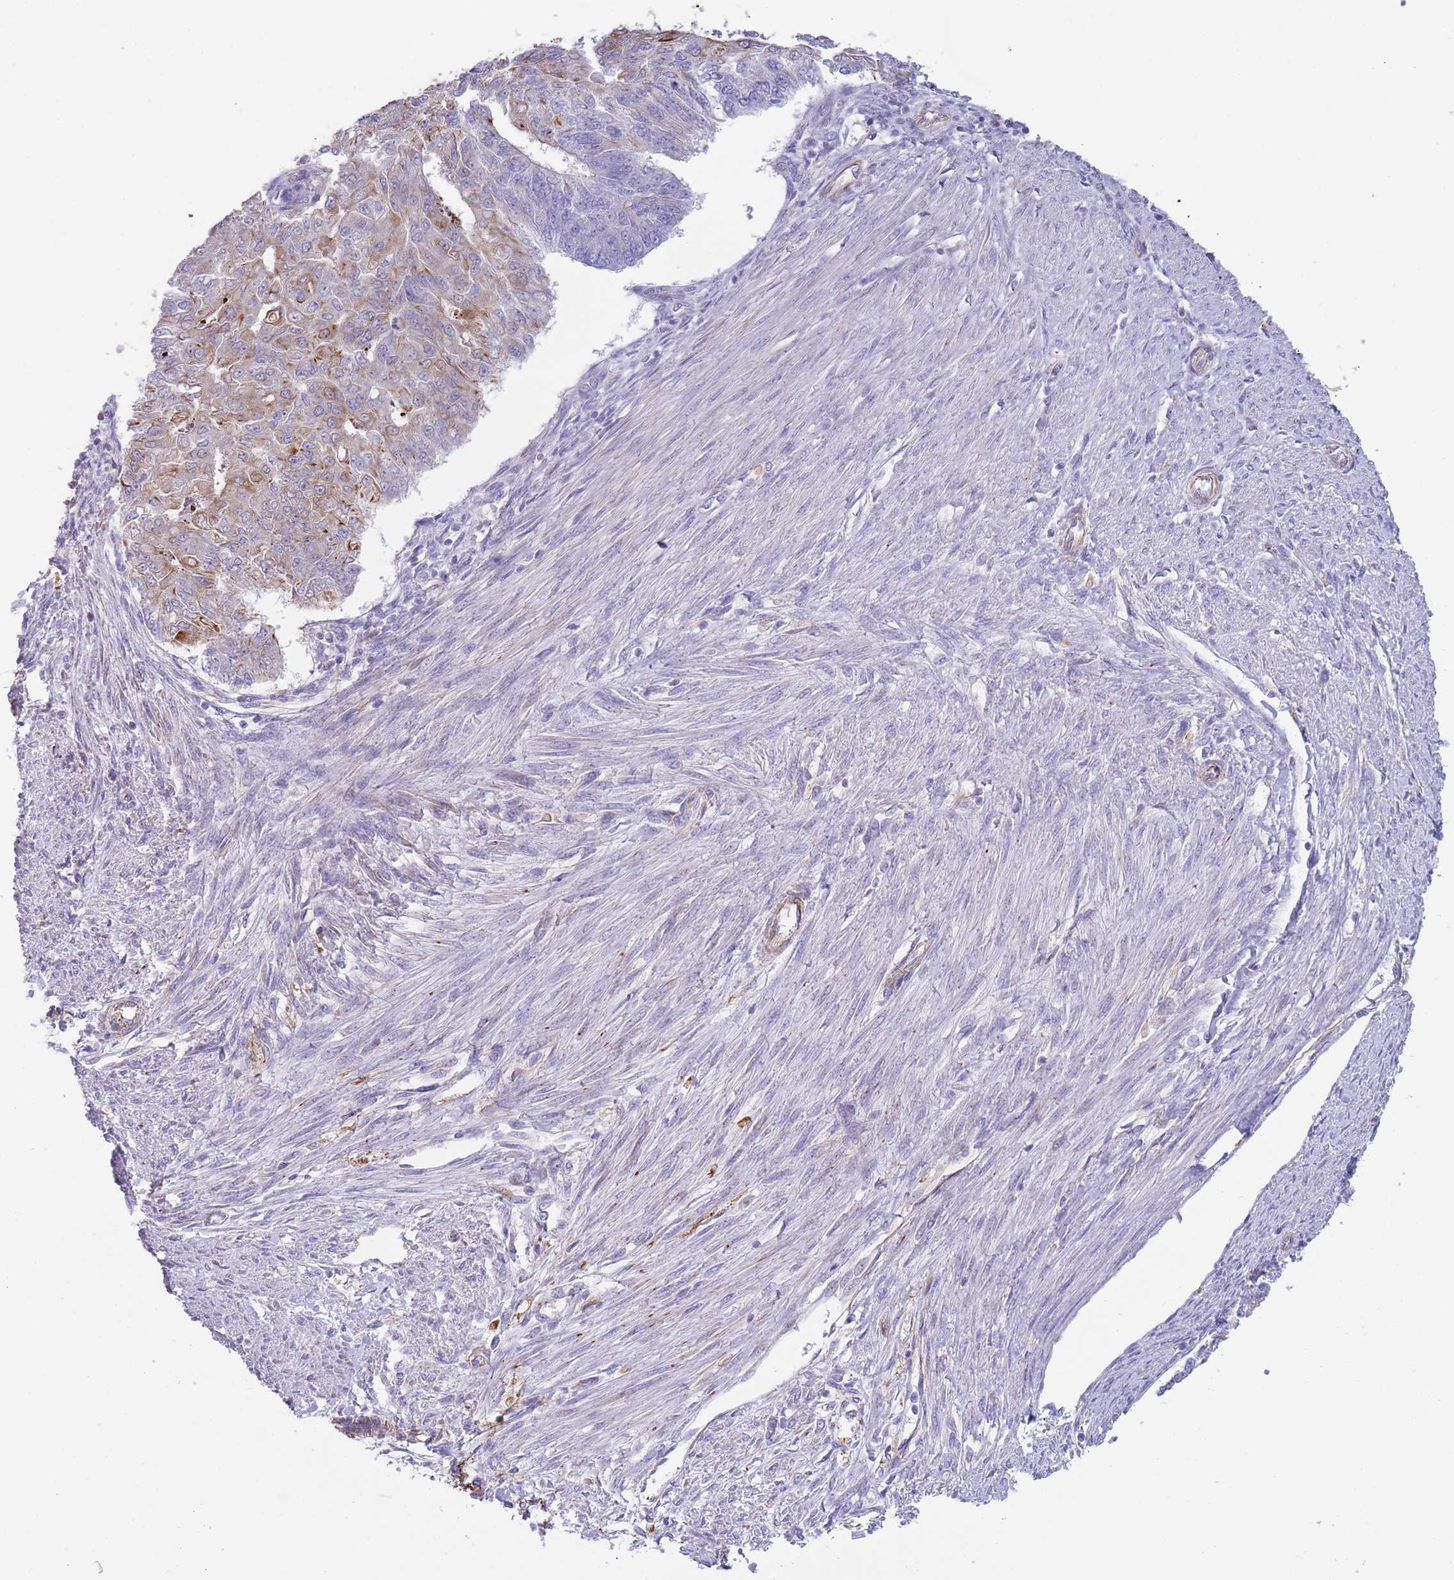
{"staining": {"intensity": "moderate", "quantity": "<25%", "location": "cytoplasmic/membranous"}, "tissue": "endometrial cancer", "cell_type": "Tumor cells", "image_type": "cancer", "snomed": [{"axis": "morphology", "description": "Adenocarcinoma, NOS"}, {"axis": "topography", "description": "Endometrium"}], "caption": "IHC of human endometrial cancer (adenocarcinoma) exhibits low levels of moderate cytoplasmic/membranous expression in approximately <25% of tumor cells.", "gene": "MOGAT1", "patient": {"sex": "female", "age": 32}}